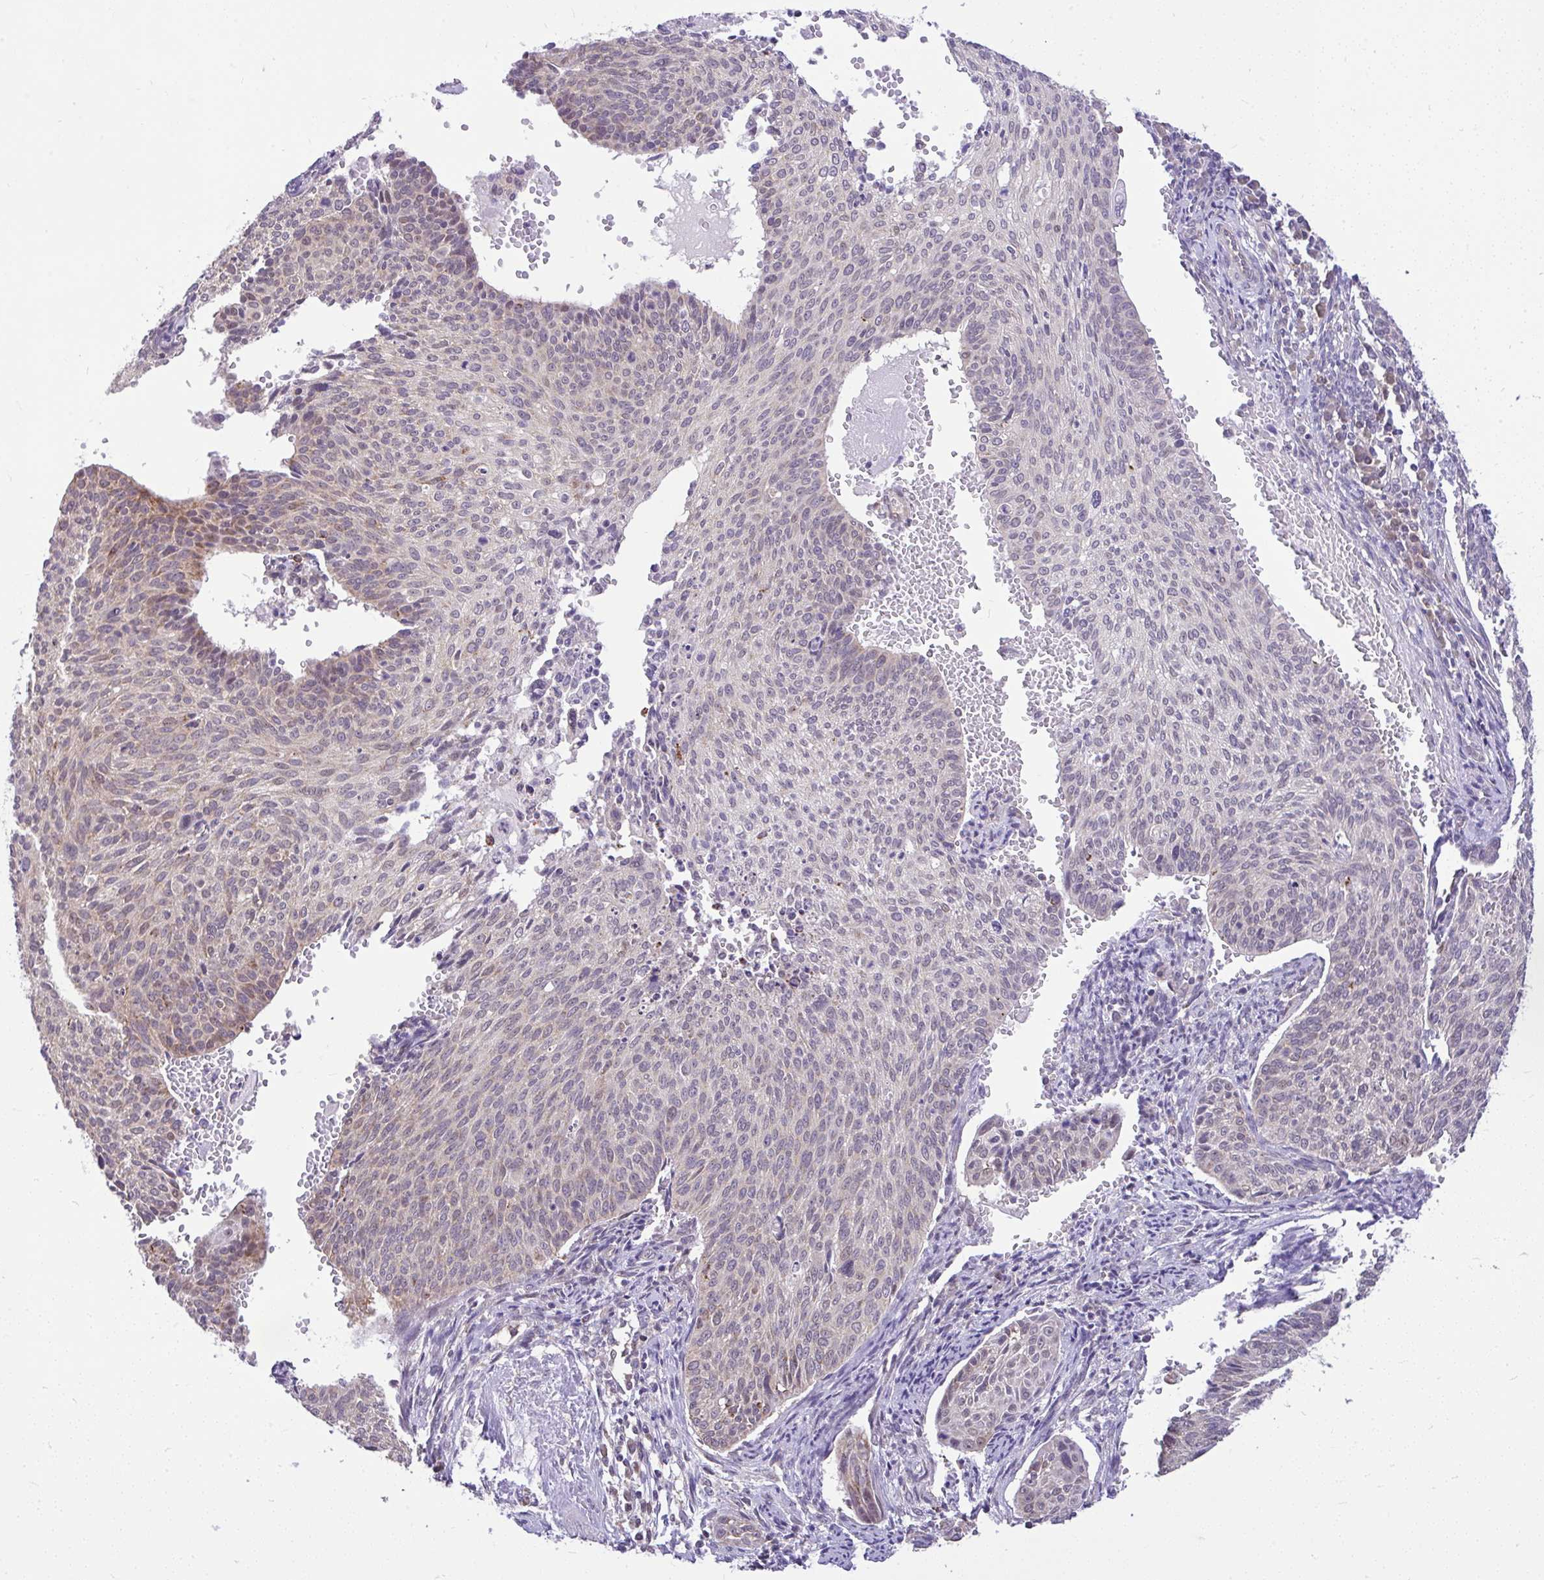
{"staining": {"intensity": "moderate", "quantity": "<25%", "location": "cytoplasmic/membranous"}, "tissue": "cervical cancer", "cell_type": "Tumor cells", "image_type": "cancer", "snomed": [{"axis": "morphology", "description": "Squamous cell carcinoma, NOS"}, {"axis": "topography", "description": "Cervix"}], "caption": "Immunohistochemistry (IHC) histopathology image of cervical cancer stained for a protein (brown), which displays low levels of moderate cytoplasmic/membranous positivity in about <25% of tumor cells.", "gene": "PYCR2", "patient": {"sex": "female", "age": 70}}